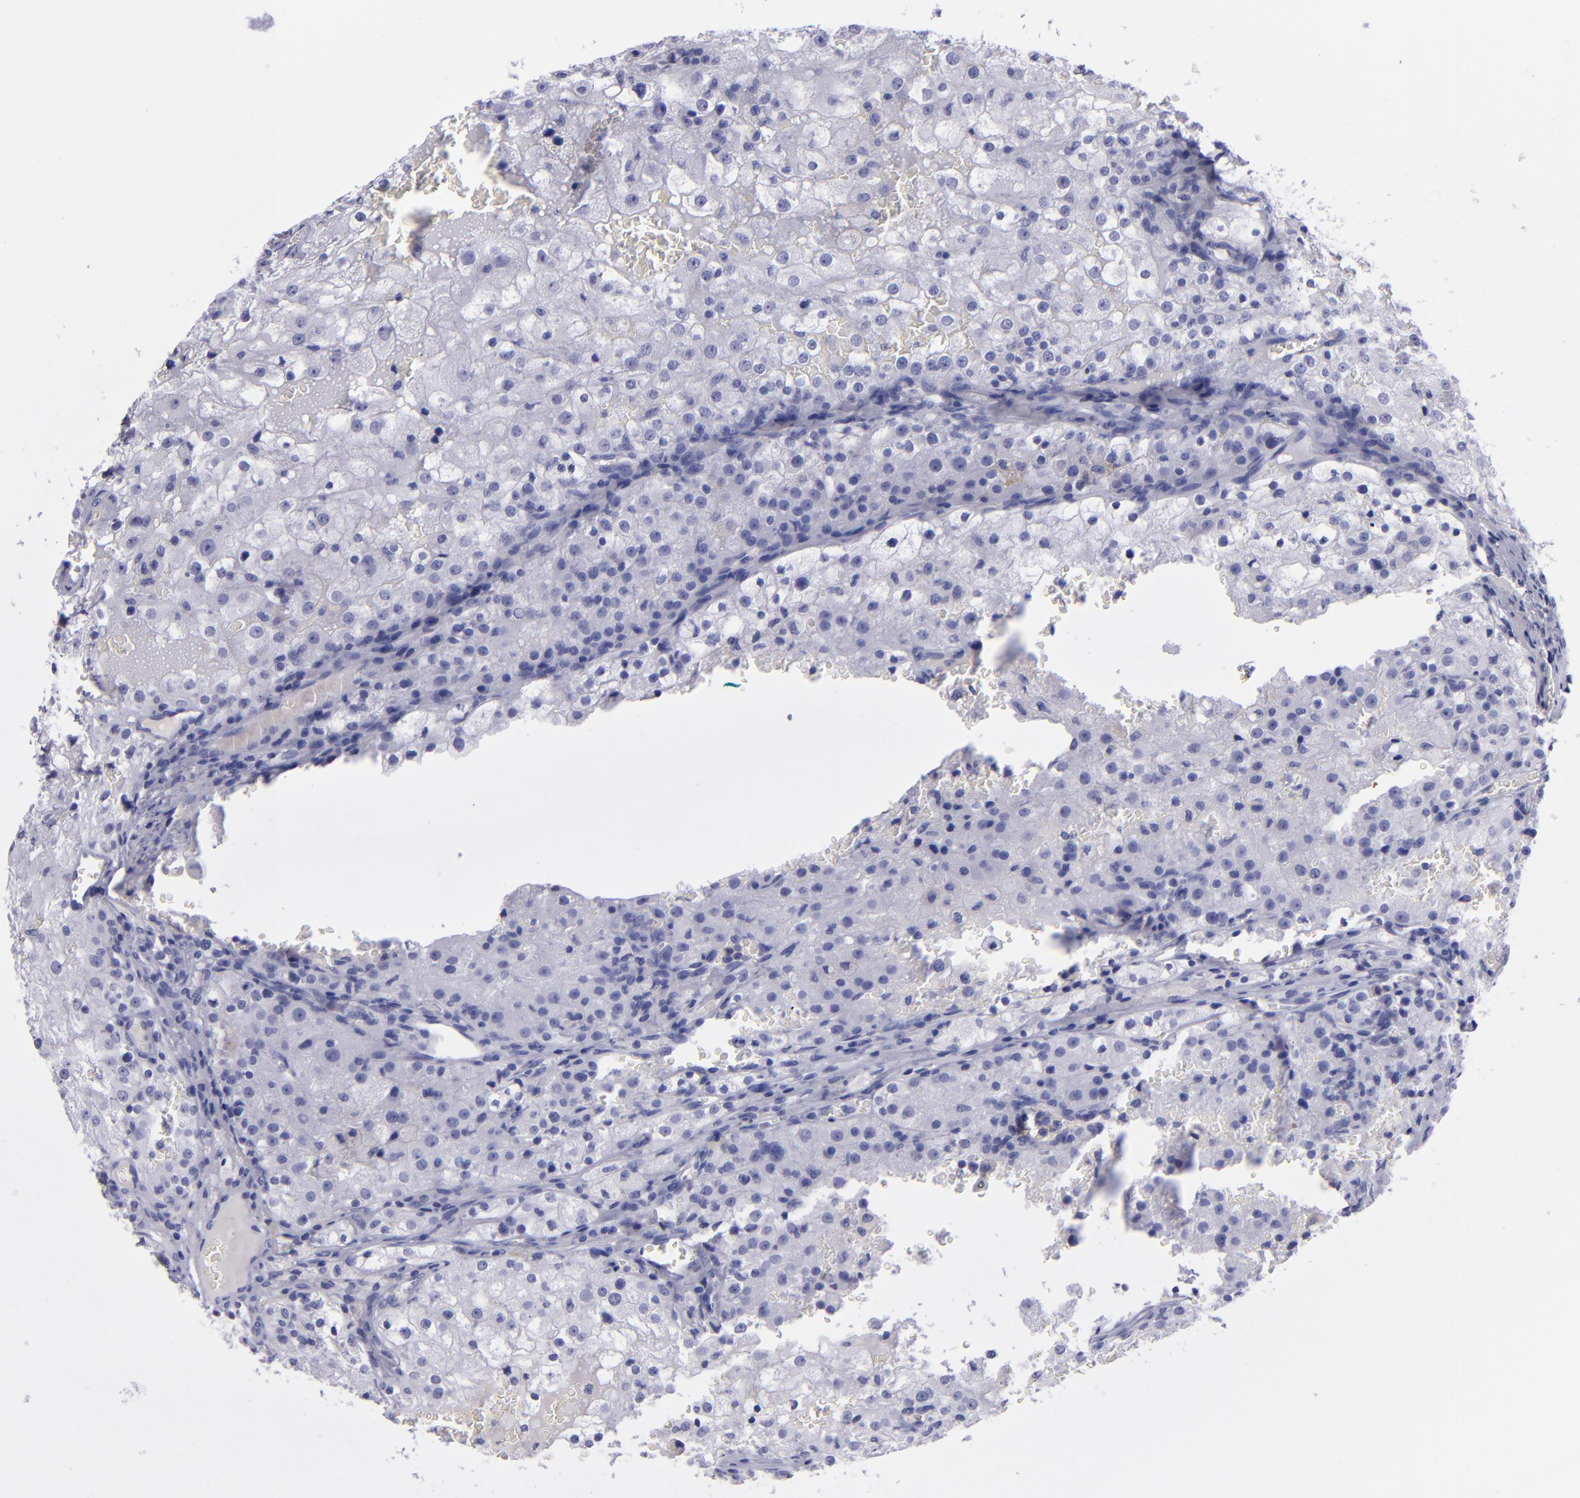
{"staining": {"intensity": "negative", "quantity": "none", "location": "none"}, "tissue": "renal cancer", "cell_type": "Tumor cells", "image_type": "cancer", "snomed": [{"axis": "morphology", "description": "Adenocarcinoma, NOS"}, {"axis": "topography", "description": "Kidney"}], "caption": "Renal cancer (adenocarcinoma) was stained to show a protein in brown. There is no significant staining in tumor cells.", "gene": "CD37", "patient": {"sex": "female", "age": 74}}